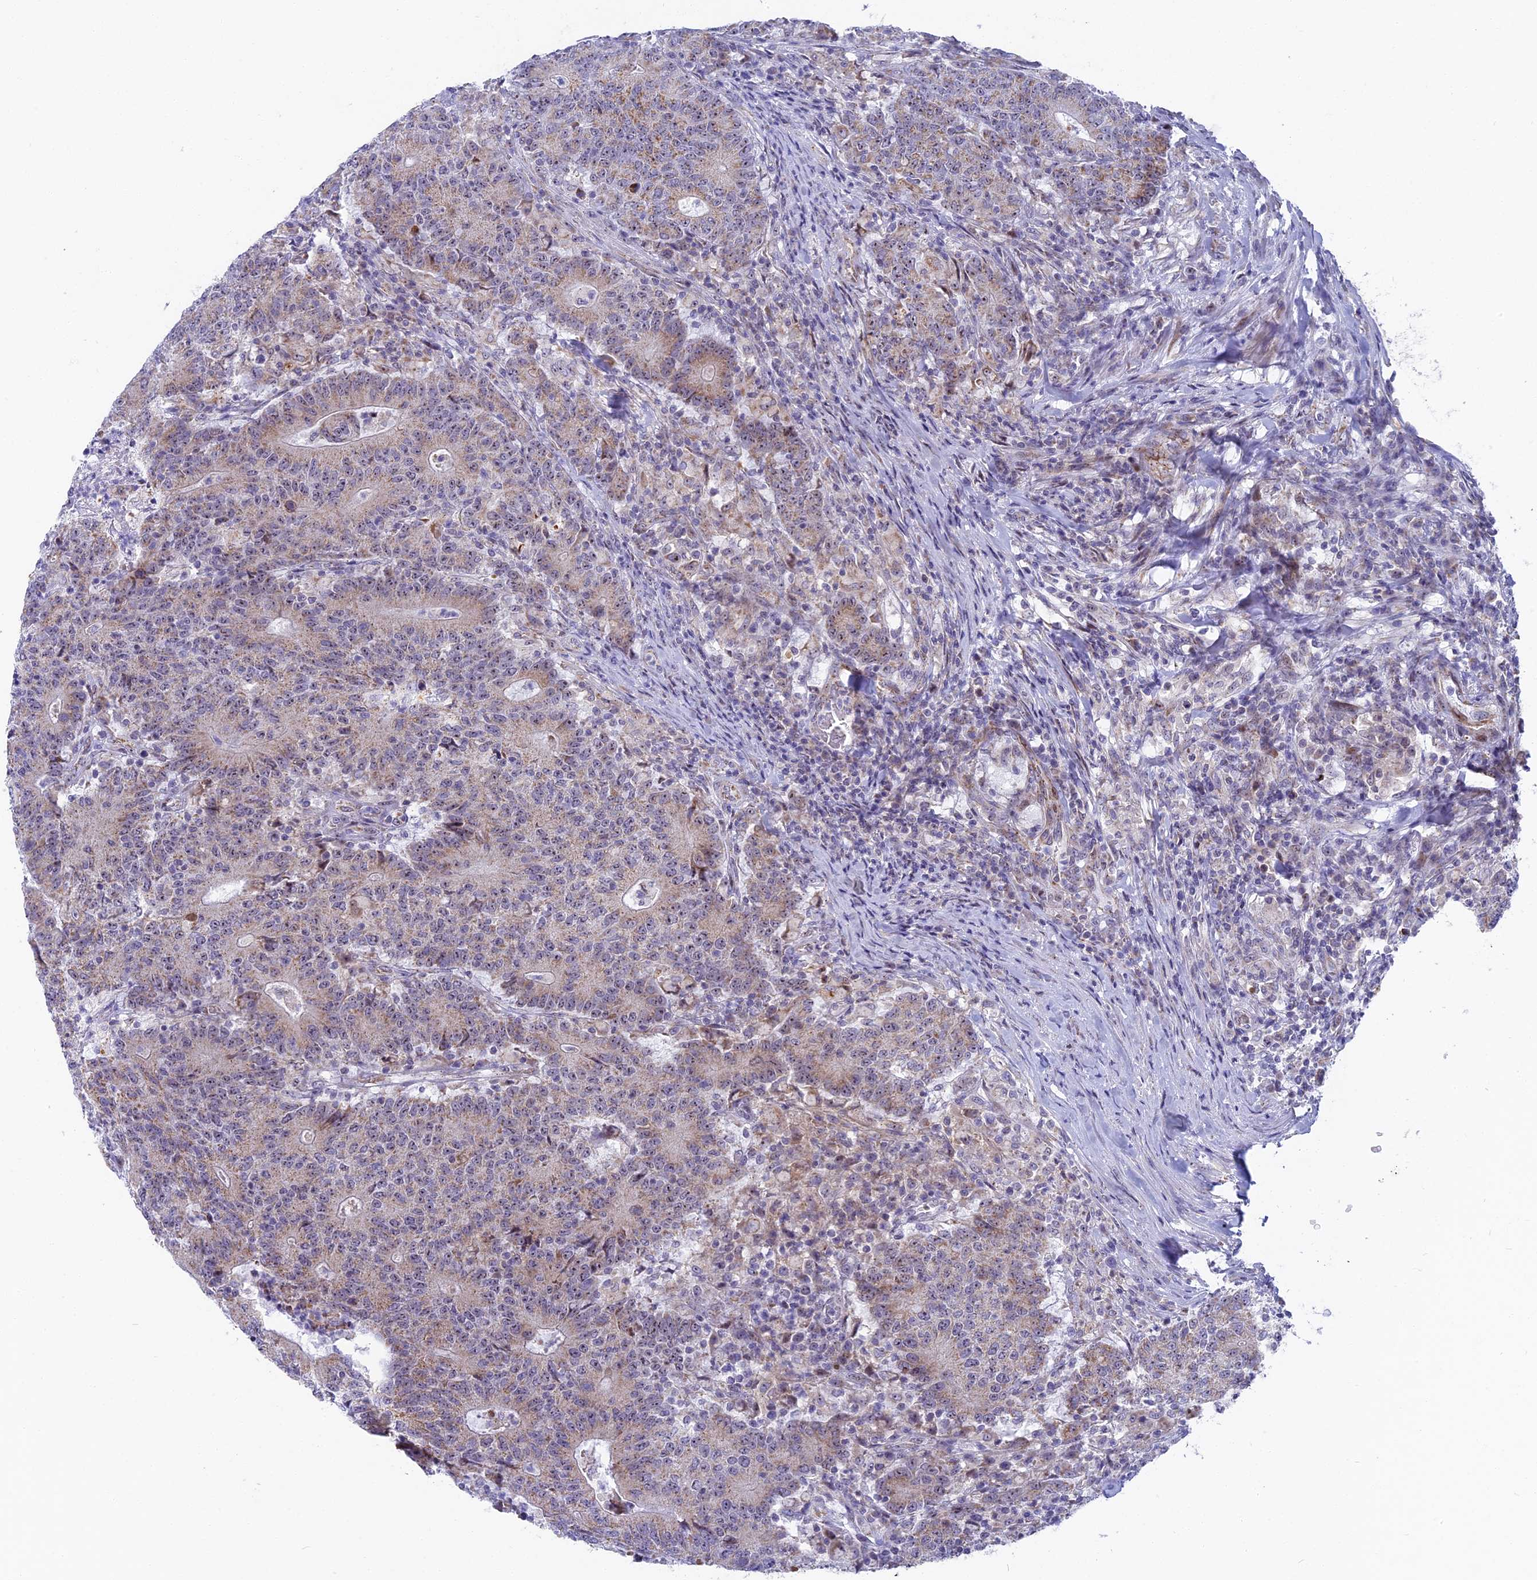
{"staining": {"intensity": "weak", "quantity": "25%-75%", "location": "cytoplasmic/membranous"}, "tissue": "colorectal cancer", "cell_type": "Tumor cells", "image_type": "cancer", "snomed": [{"axis": "morphology", "description": "Adenocarcinoma, NOS"}, {"axis": "topography", "description": "Colon"}], "caption": "Brown immunohistochemical staining in human colorectal cancer displays weak cytoplasmic/membranous expression in approximately 25%-75% of tumor cells.", "gene": "DTWD1", "patient": {"sex": "female", "age": 75}}